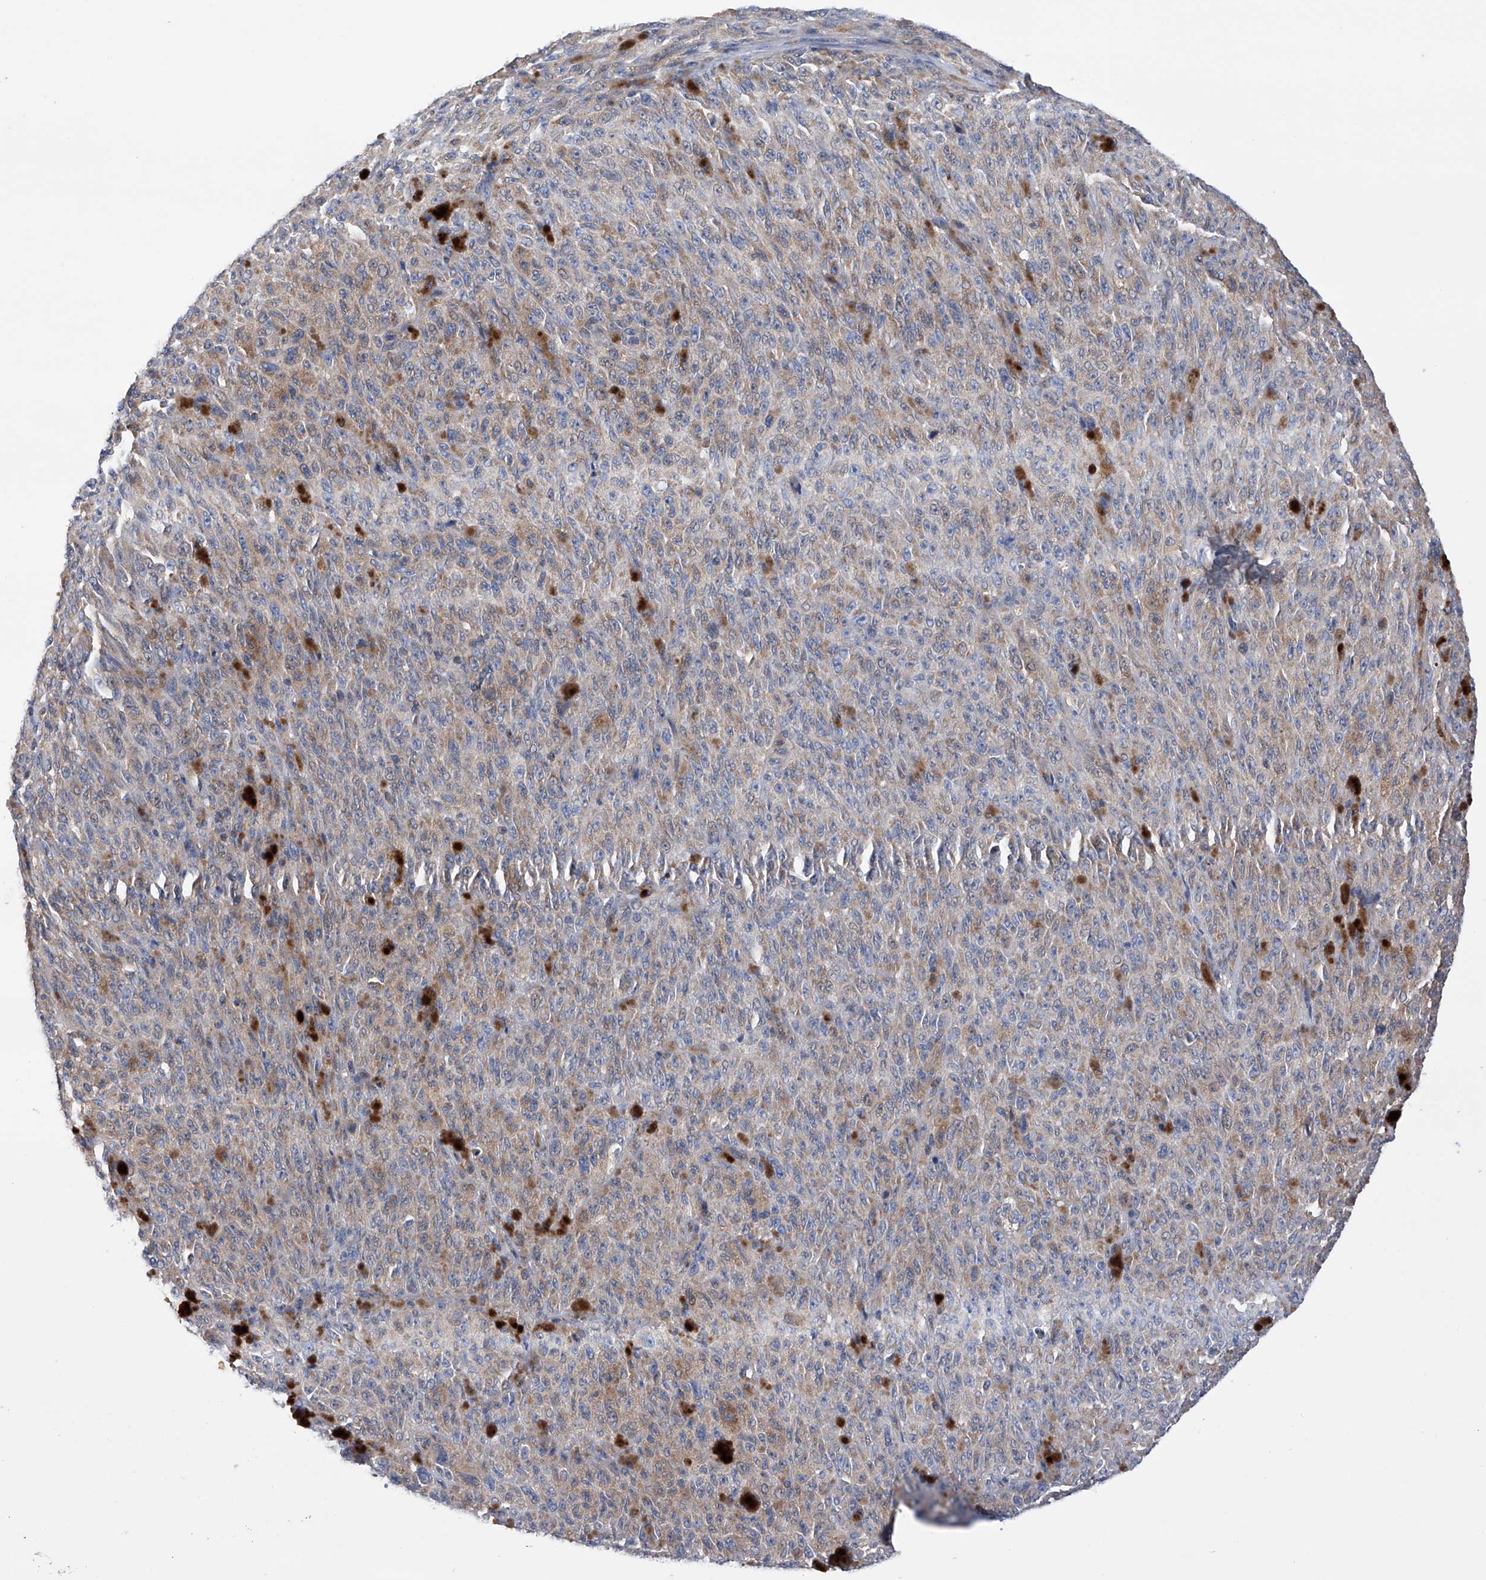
{"staining": {"intensity": "weak", "quantity": "<25%", "location": "cytoplasmic/membranous"}, "tissue": "melanoma", "cell_type": "Tumor cells", "image_type": "cancer", "snomed": [{"axis": "morphology", "description": "Malignant melanoma, NOS"}, {"axis": "topography", "description": "Skin"}], "caption": "The histopathology image reveals no staining of tumor cells in malignant melanoma.", "gene": "EFCAB2", "patient": {"sex": "female", "age": 82}}